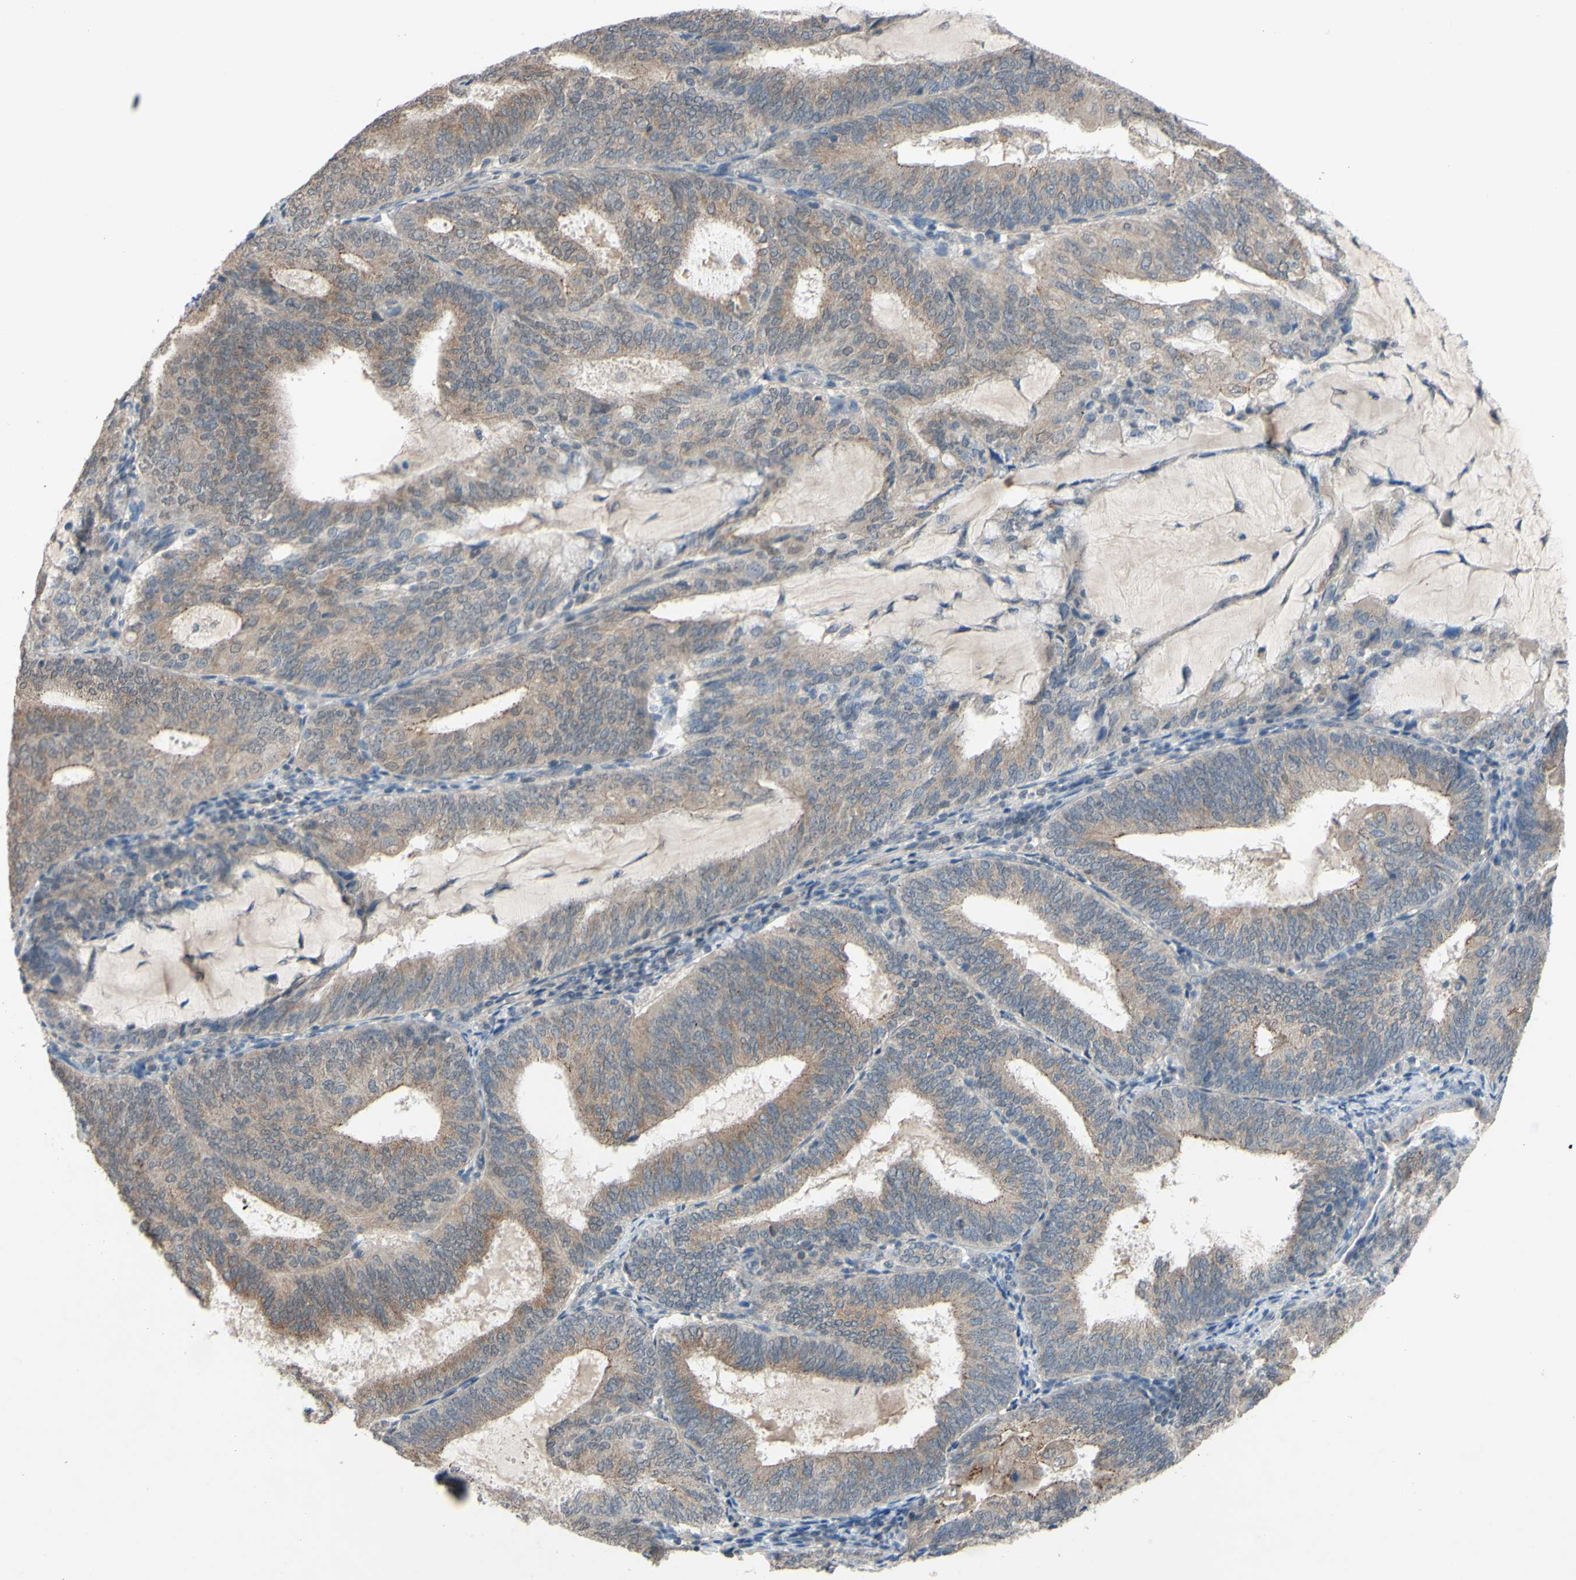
{"staining": {"intensity": "moderate", "quantity": ">75%", "location": "cytoplasmic/membranous"}, "tissue": "endometrial cancer", "cell_type": "Tumor cells", "image_type": "cancer", "snomed": [{"axis": "morphology", "description": "Adenocarcinoma, NOS"}, {"axis": "topography", "description": "Endometrium"}], "caption": "Immunohistochemistry (IHC) image of neoplastic tissue: human endometrial adenocarcinoma stained using IHC shows medium levels of moderate protein expression localized specifically in the cytoplasmic/membranous of tumor cells, appearing as a cytoplasmic/membranous brown color.", "gene": "CDCP1", "patient": {"sex": "female", "age": 81}}